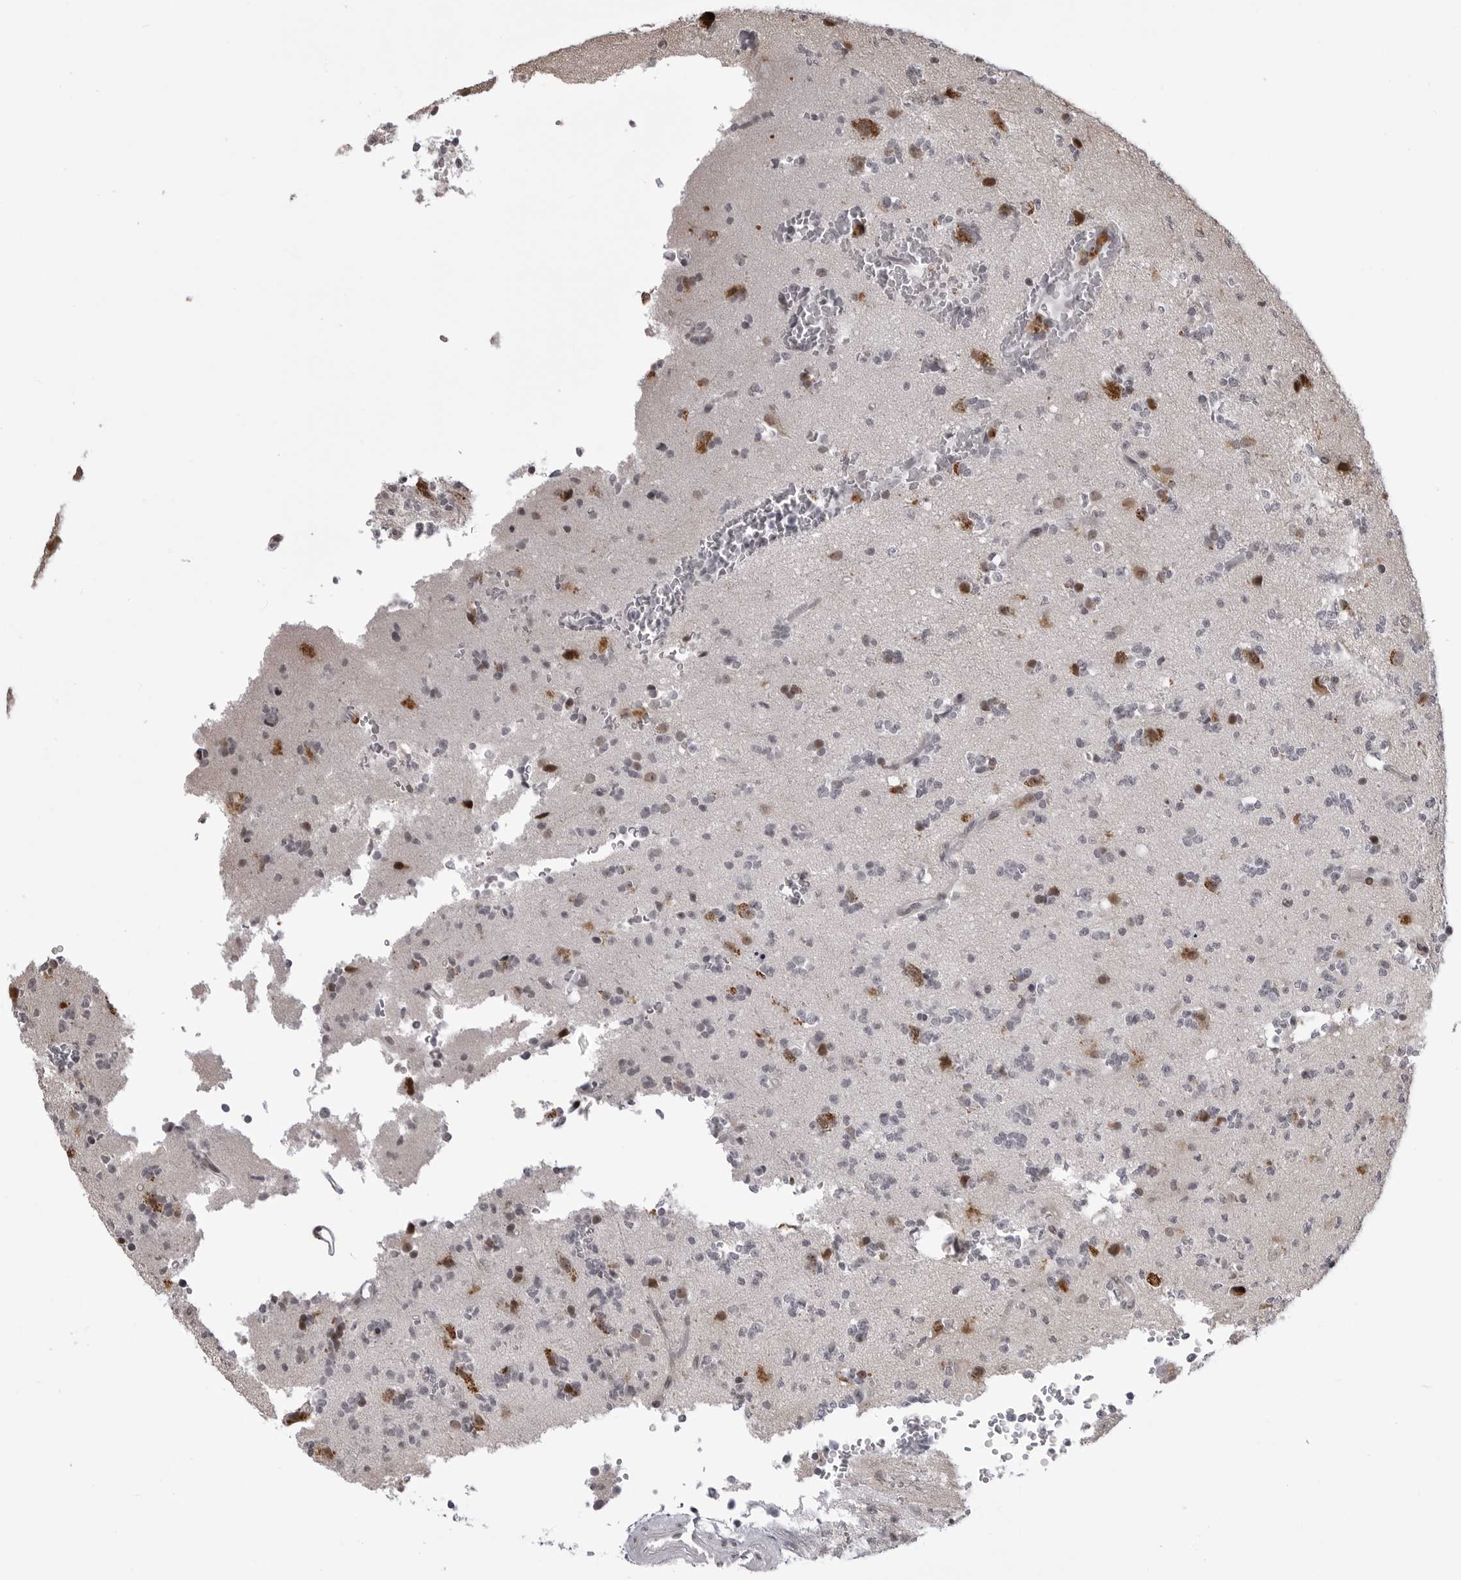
{"staining": {"intensity": "negative", "quantity": "none", "location": "none"}, "tissue": "glioma", "cell_type": "Tumor cells", "image_type": "cancer", "snomed": [{"axis": "morphology", "description": "Glioma, malignant, High grade"}, {"axis": "topography", "description": "Brain"}], "caption": "IHC photomicrograph of neoplastic tissue: human glioma stained with DAB reveals no significant protein expression in tumor cells. The staining was performed using DAB (3,3'-diaminobenzidine) to visualize the protein expression in brown, while the nuclei were stained in blue with hematoxylin (Magnification: 20x).", "gene": "PHF3", "patient": {"sex": "female", "age": 62}}